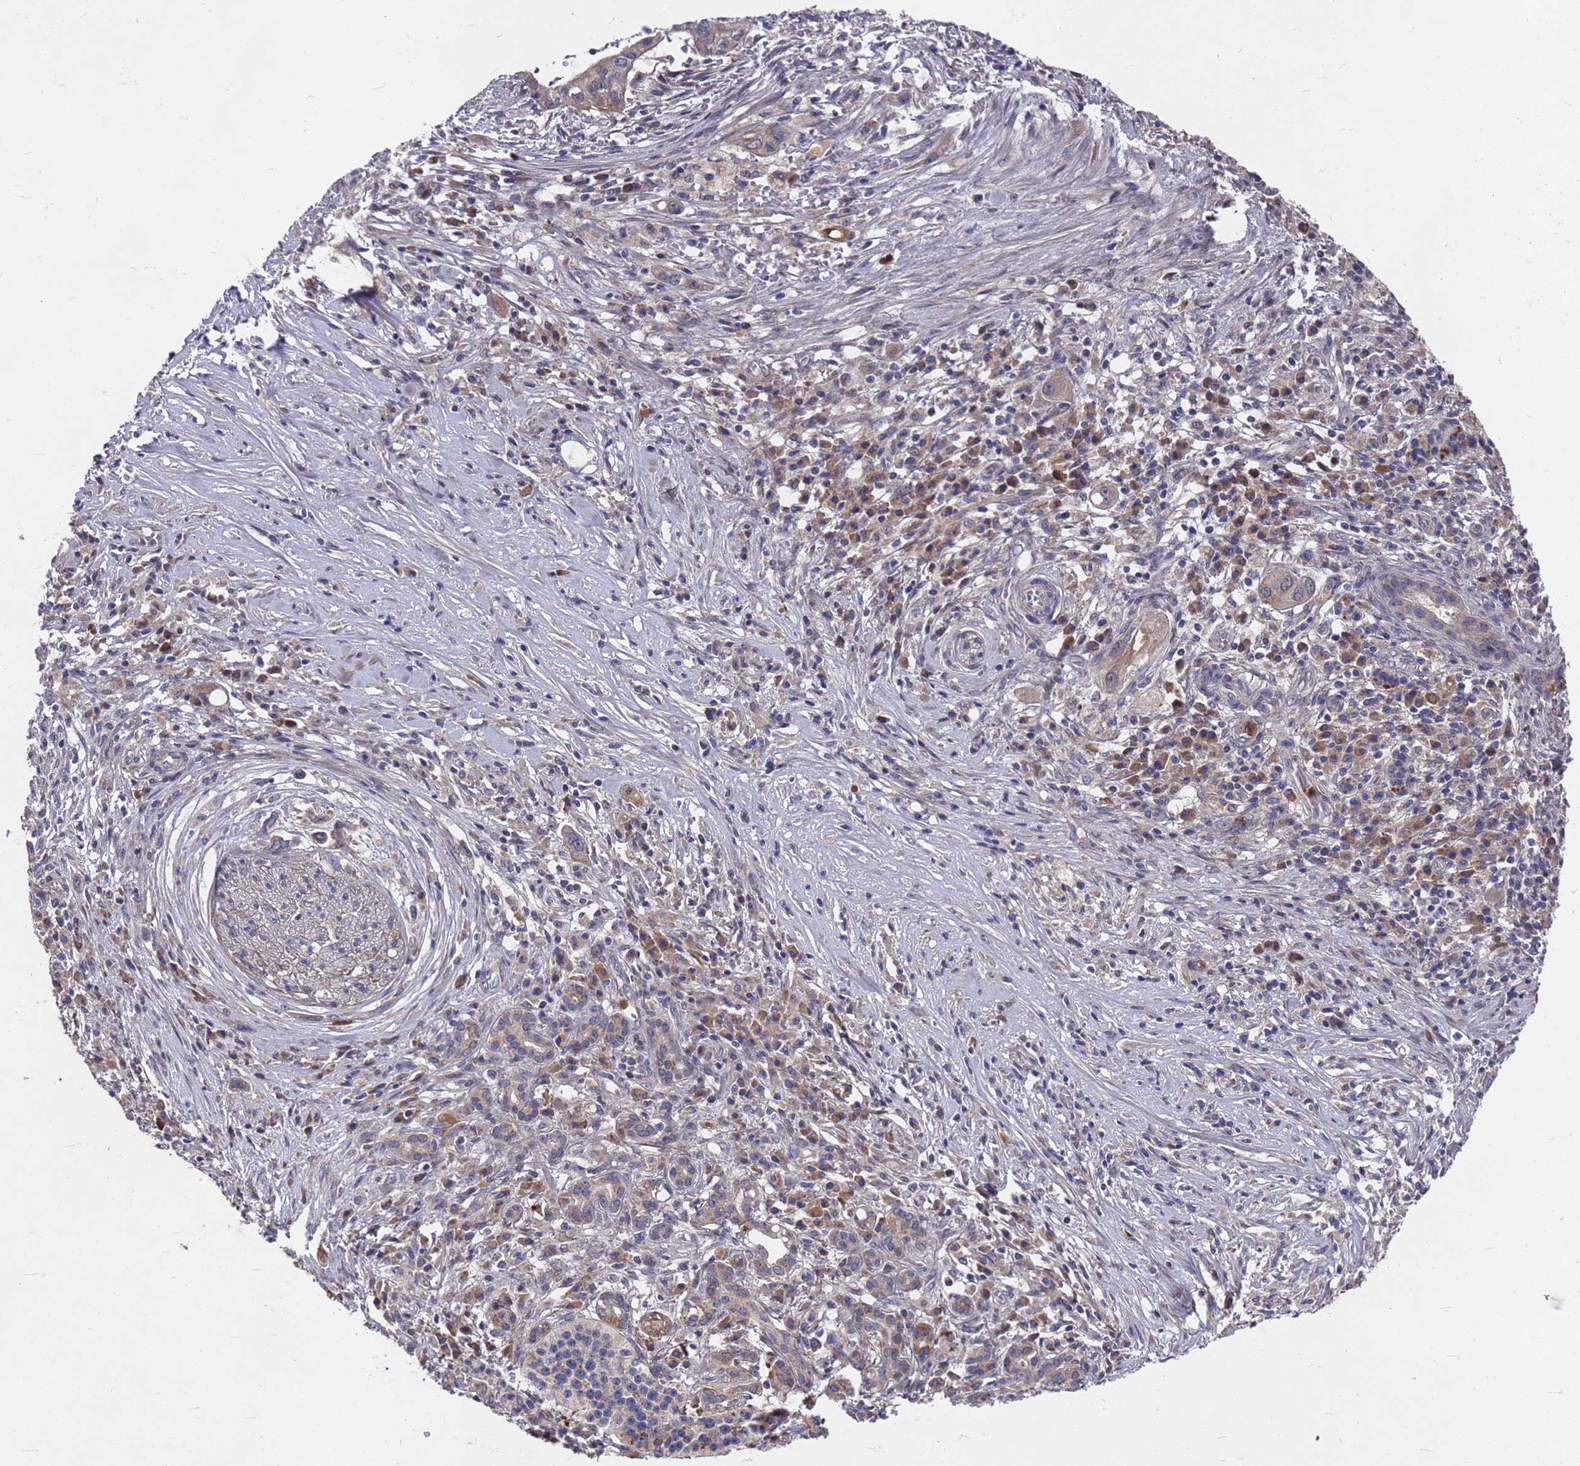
{"staining": {"intensity": "weak", "quantity": "<25%", "location": "cytoplasmic/membranous"}, "tissue": "pancreatic cancer", "cell_type": "Tumor cells", "image_type": "cancer", "snomed": [{"axis": "morphology", "description": "Adenocarcinoma, NOS"}, {"axis": "topography", "description": "Pancreas"}], "caption": "This is an immunohistochemistry photomicrograph of human pancreatic cancer. There is no staining in tumor cells.", "gene": "ZNF717", "patient": {"sex": "female", "age": 73}}